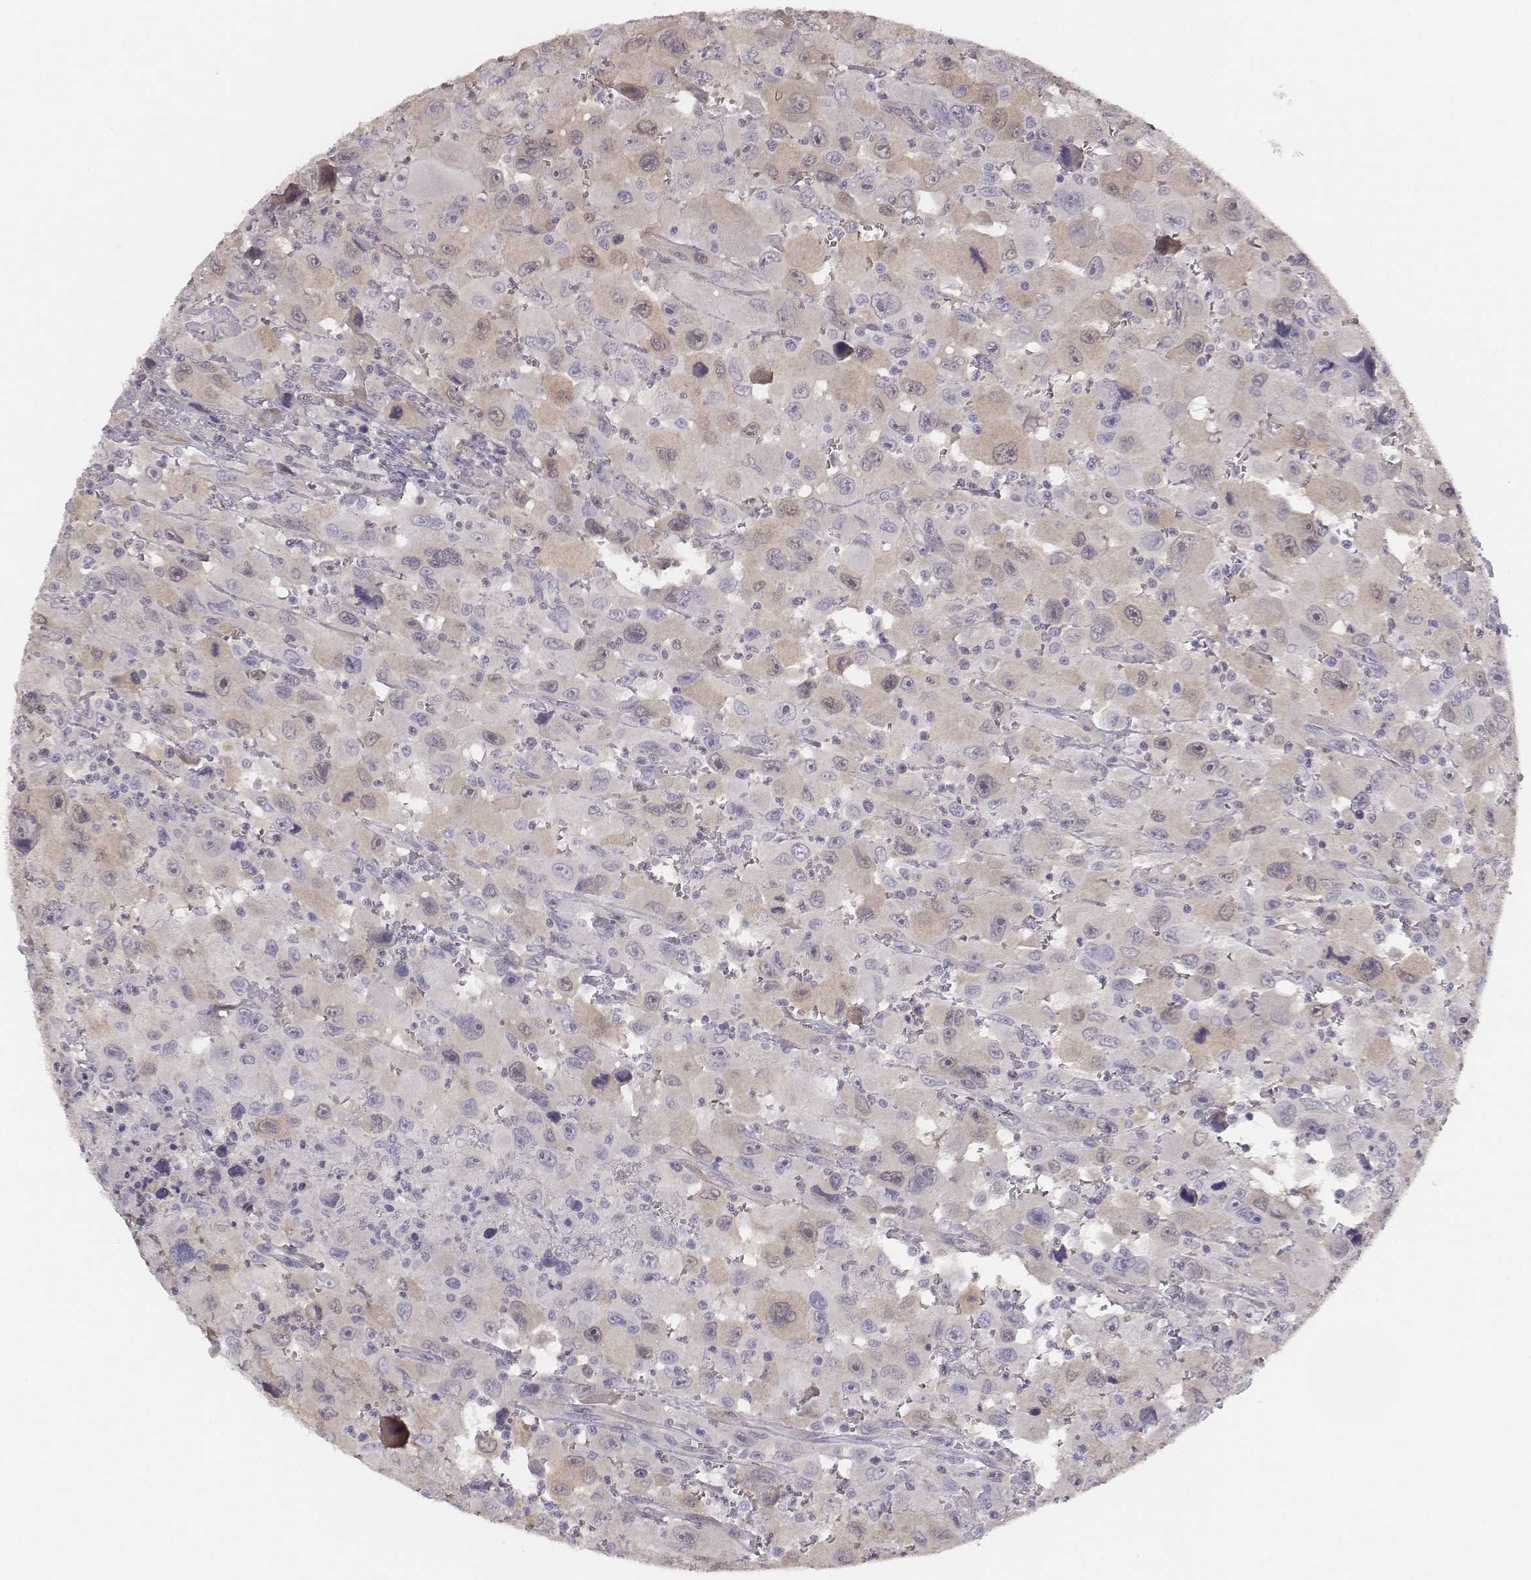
{"staining": {"intensity": "negative", "quantity": "none", "location": "none"}, "tissue": "head and neck cancer", "cell_type": "Tumor cells", "image_type": "cancer", "snomed": [{"axis": "morphology", "description": "Squamous cell carcinoma, NOS"}, {"axis": "morphology", "description": "Squamous cell carcinoma, metastatic, NOS"}, {"axis": "topography", "description": "Oral tissue"}, {"axis": "topography", "description": "Head-Neck"}], "caption": "Head and neck cancer (metastatic squamous cell carcinoma) stained for a protein using immunohistochemistry (IHC) exhibits no expression tumor cells.", "gene": "PBK", "patient": {"sex": "female", "age": 85}}